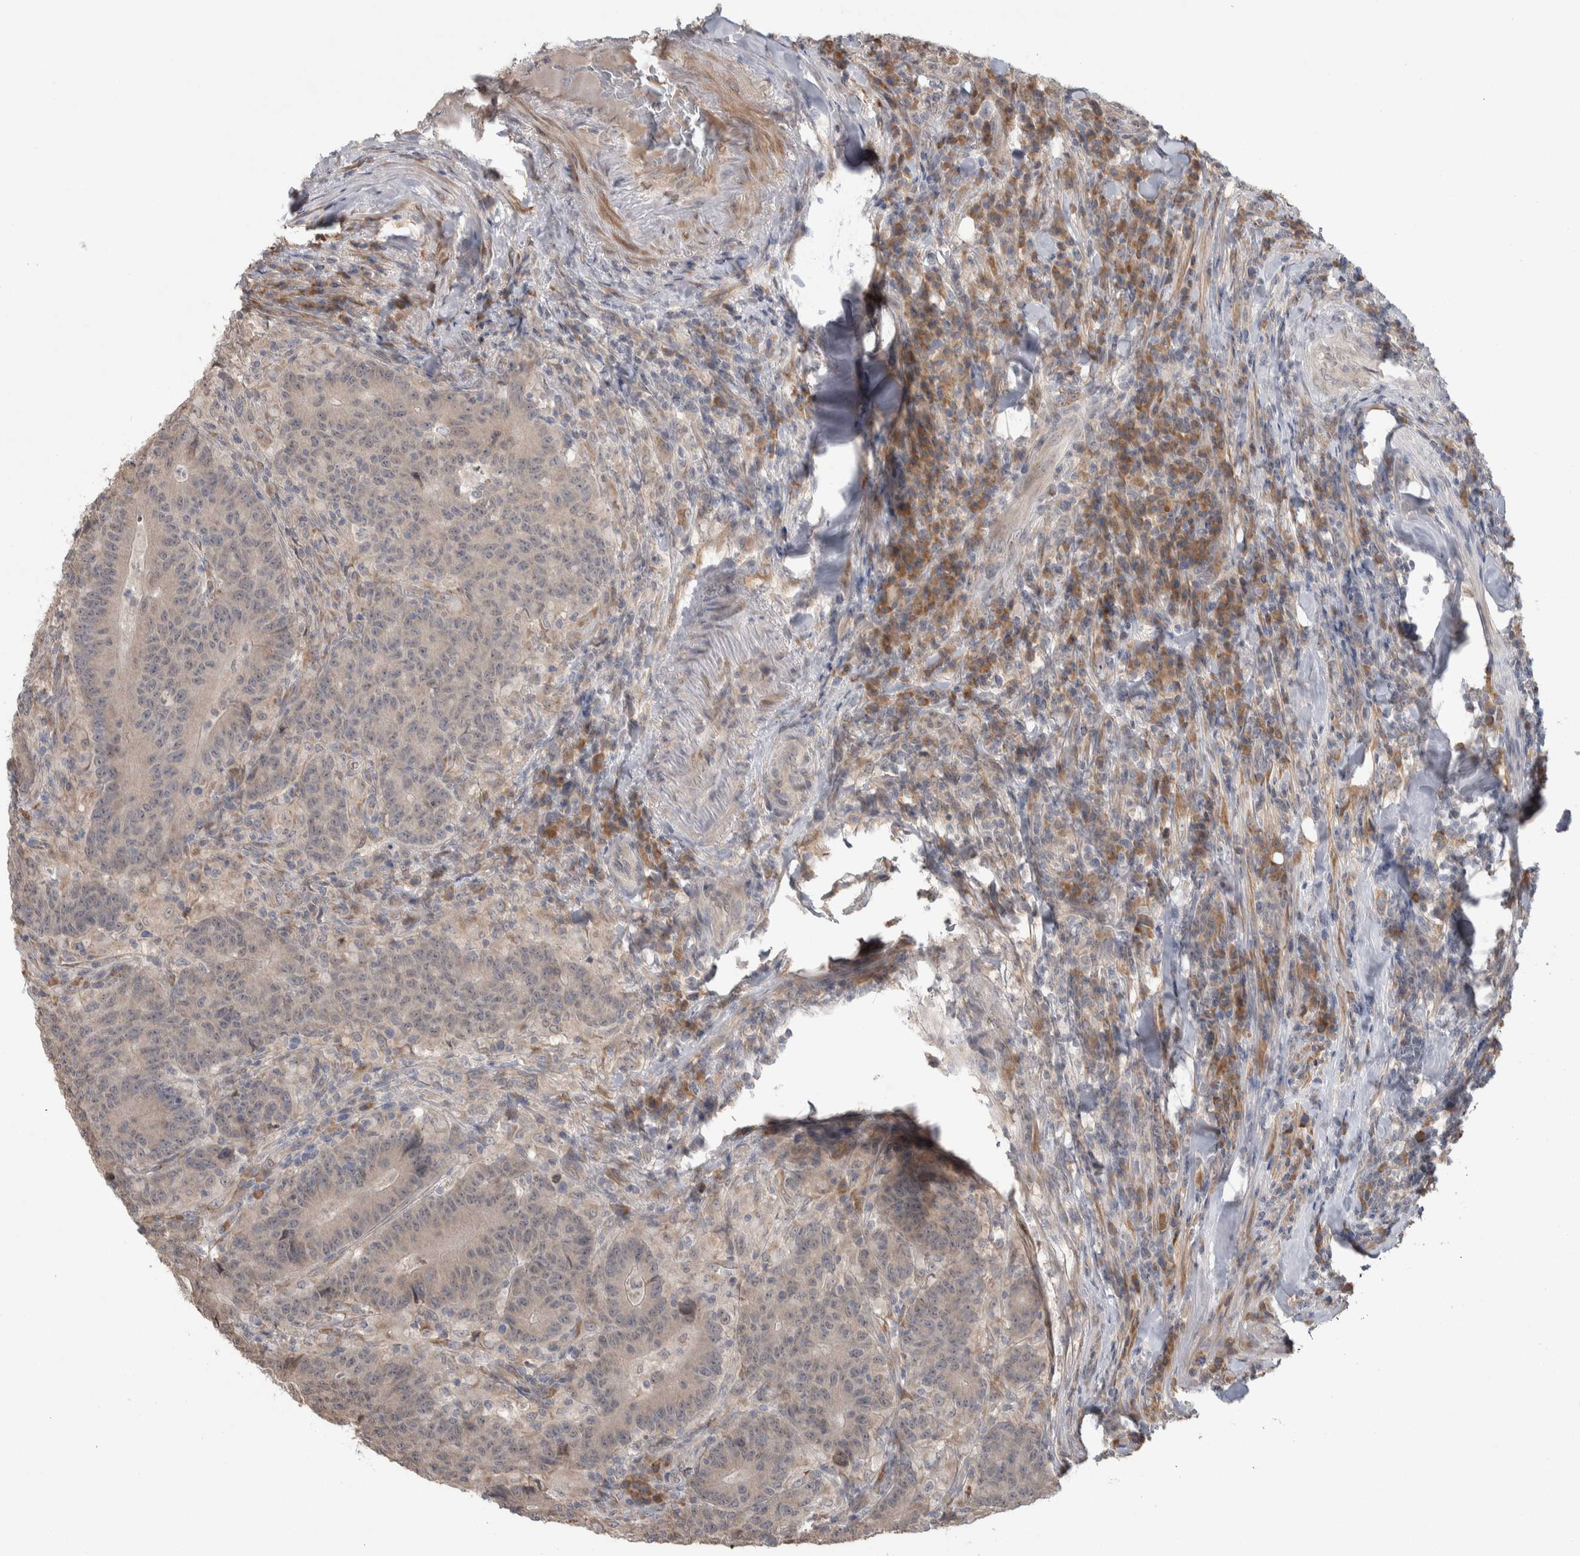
{"staining": {"intensity": "weak", "quantity": "<25%", "location": "cytoplasmic/membranous"}, "tissue": "colorectal cancer", "cell_type": "Tumor cells", "image_type": "cancer", "snomed": [{"axis": "morphology", "description": "Normal tissue, NOS"}, {"axis": "morphology", "description": "Adenocarcinoma, NOS"}, {"axis": "topography", "description": "Colon"}], "caption": "The IHC image has no significant positivity in tumor cells of colorectal adenocarcinoma tissue.", "gene": "CUL2", "patient": {"sex": "female", "age": 75}}